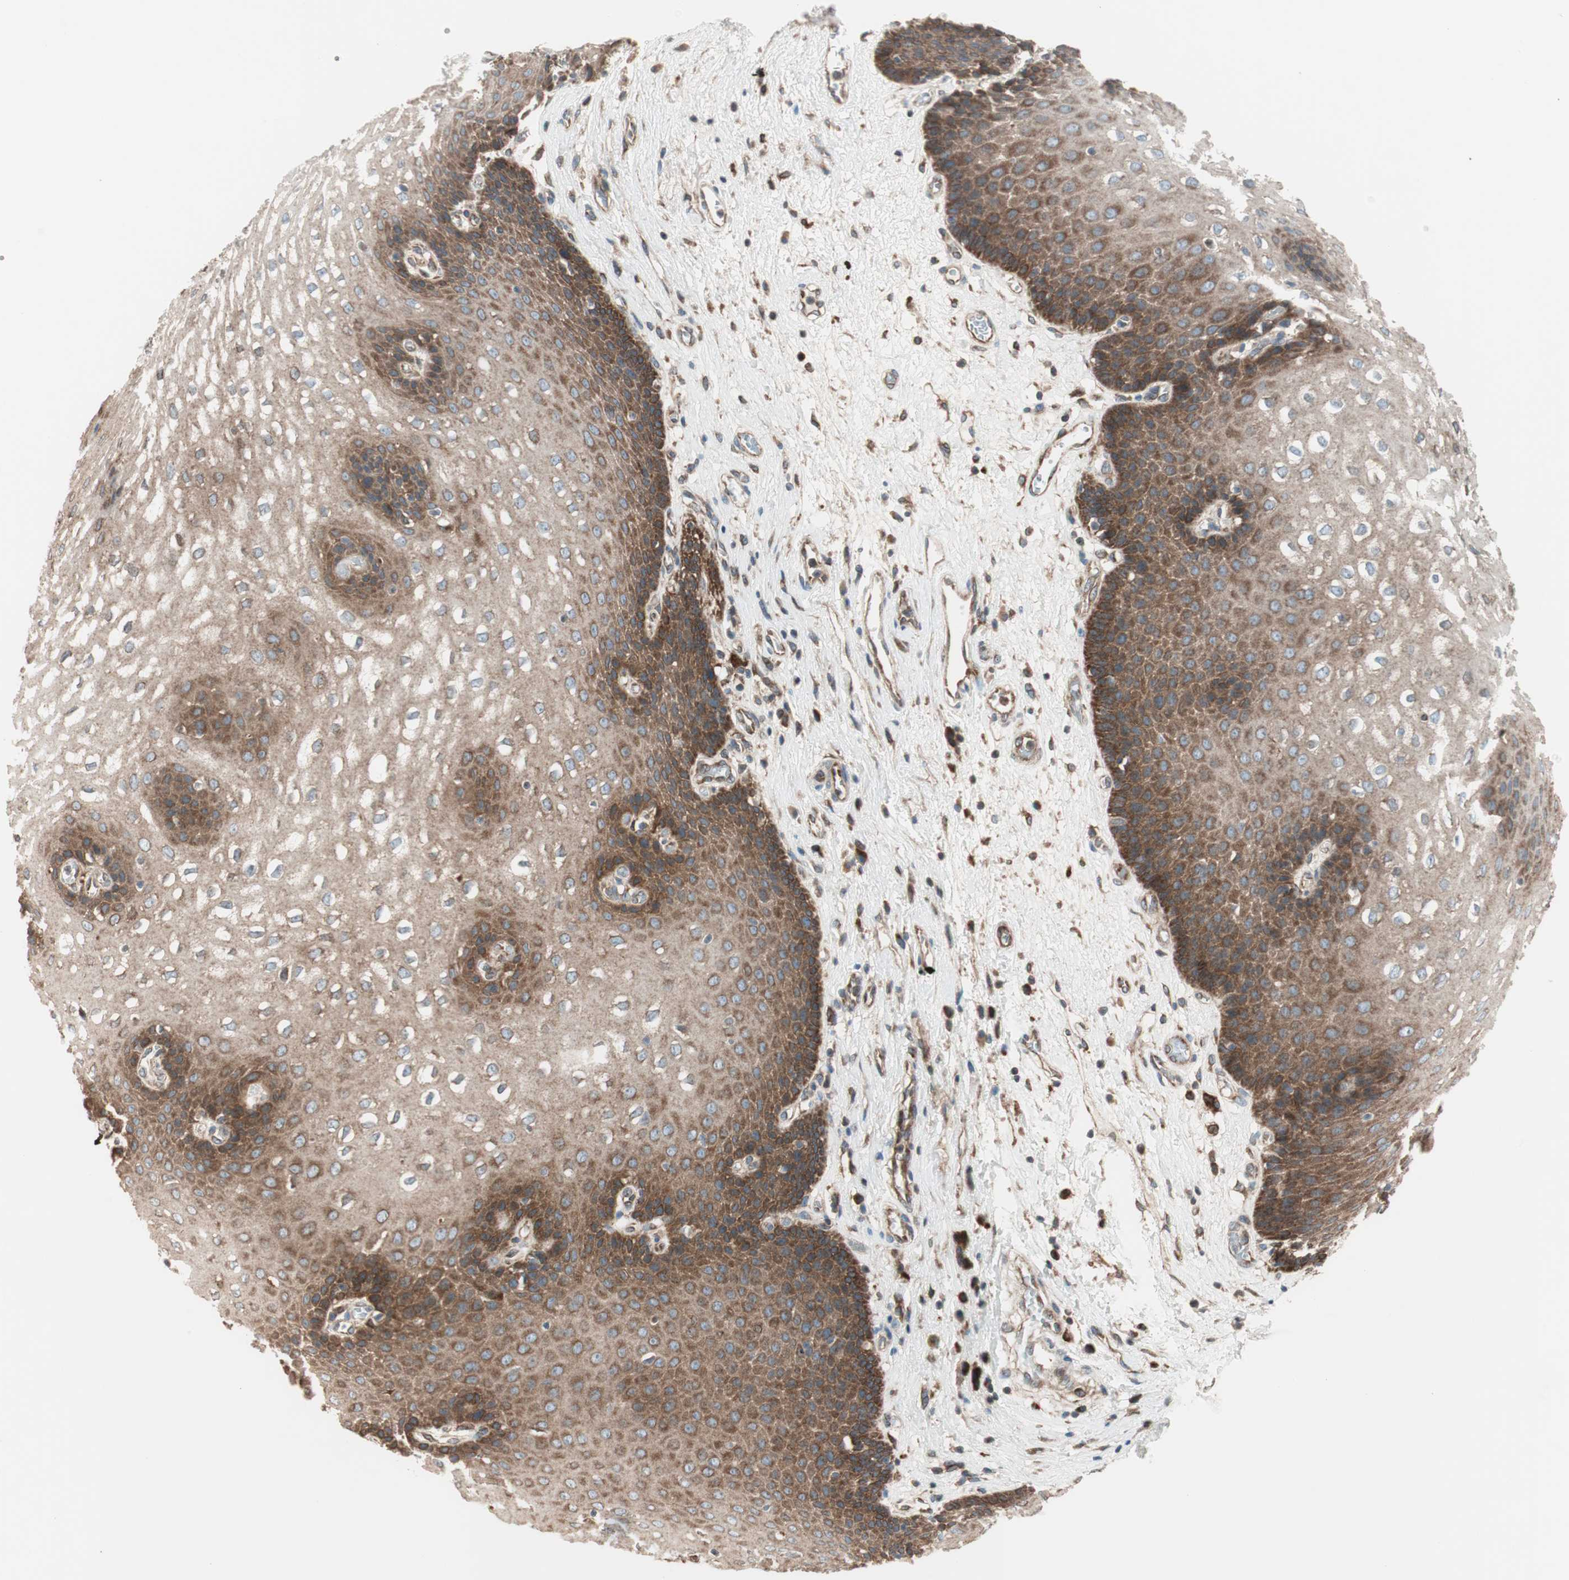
{"staining": {"intensity": "strong", "quantity": ">75%", "location": "cytoplasmic/membranous"}, "tissue": "esophagus", "cell_type": "Squamous epithelial cells", "image_type": "normal", "snomed": [{"axis": "morphology", "description": "Normal tissue, NOS"}, {"axis": "topography", "description": "Esophagus"}], "caption": "Human esophagus stained with a brown dye demonstrates strong cytoplasmic/membranous positive positivity in approximately >75% of squamous epithelial cells.", "gene": "RAB5A", "patient": {"sex": "male", "age": 48}}